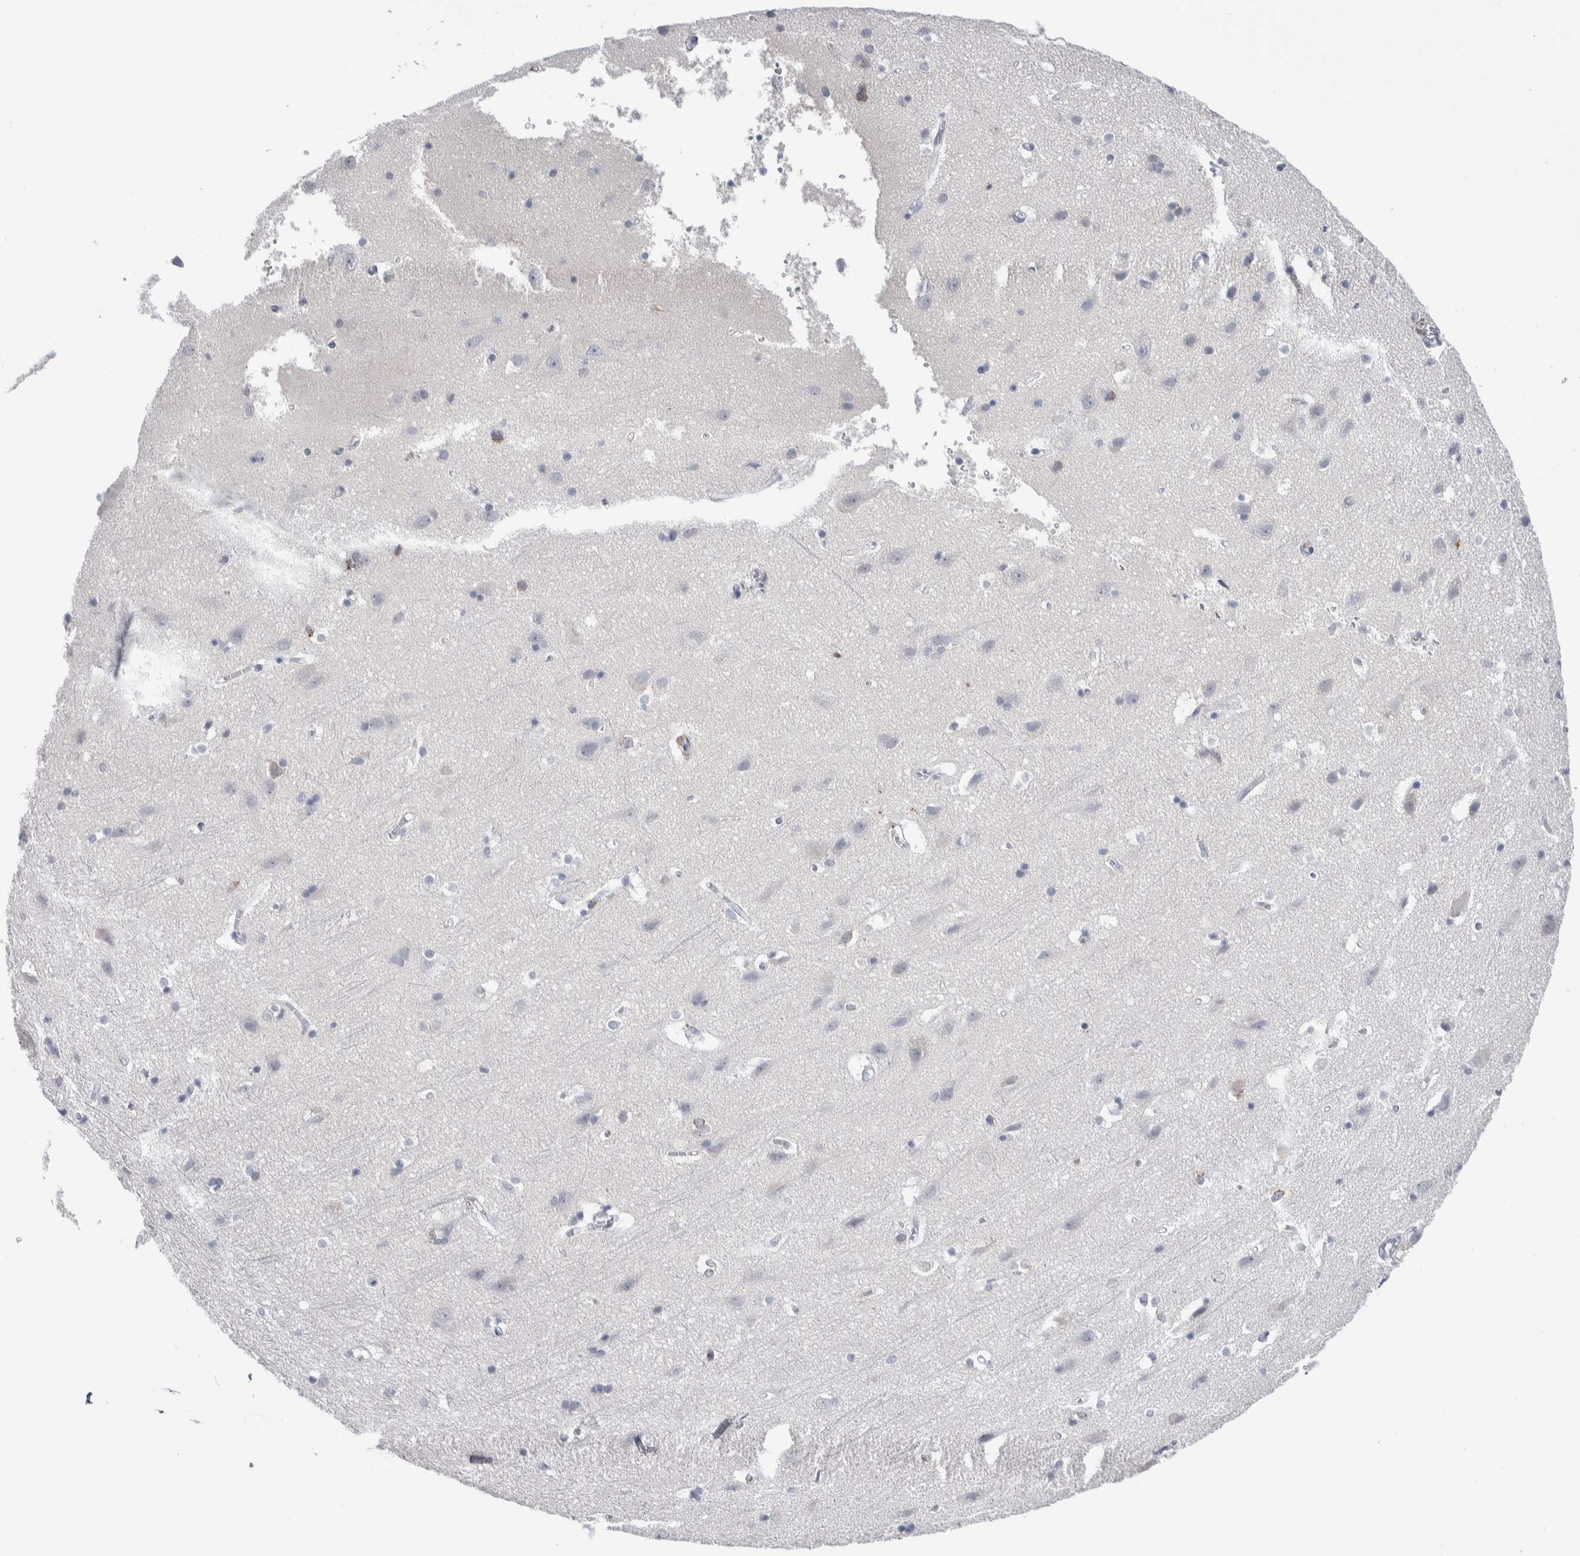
{"staining": {"intensity": "weak", "quantity": "25%-75%", "location": "cytoplasmic/membranous"}, "tissue": "cerebral cortex", "cell_type": "Endothelial cells", "image_type": "normal", "snomed": [{"axis": "morphology", "description": "Normal tissue, NOS"}, {"axis": "topography", "description": "Cerebral cortex"}], "caption": "An image of cerebral cortex stained for a protein reveals weak cytoplasmic/membranous brown staining in endothelial cells.", "gene": "LURAP1L", "patient": {"sex": "male", "age": 54}}